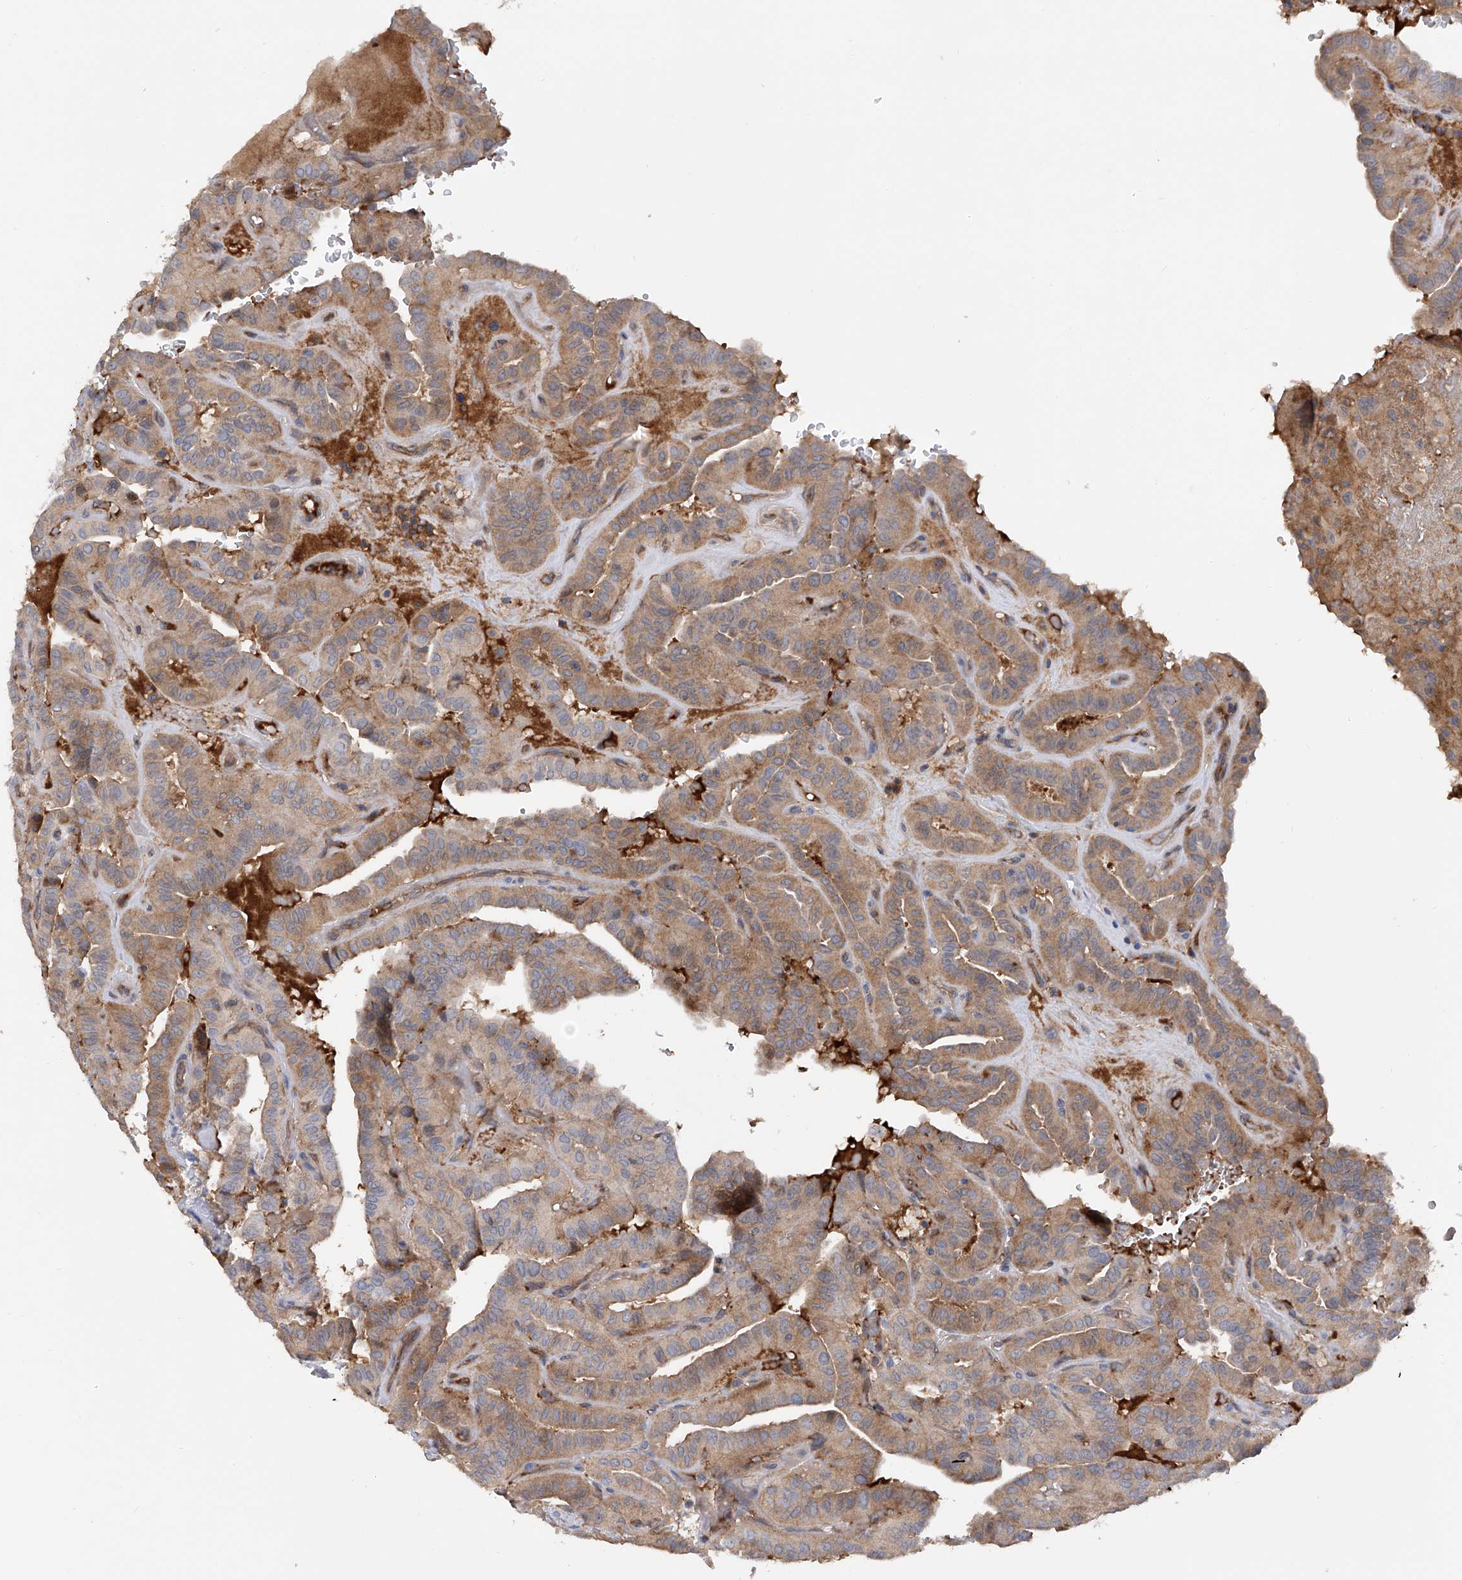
{"staining": {"intensity": "weak", "quantity": ">75%", "location": "cytoplasmic/membranous"}, "tissue": "thyroid cancer", "cell_type": "Tumor cells", "image_type": "cancer", "snomed": [{"axis": "morphology", "description": "Papillary adenocarcinoma, NOS"}, {"axis": "topography", "description": "Thyroid gland"}], "caption": "Thyroid cancer (papillary adenocarcinoma) stained for a protein shows weak cytoplasmic/membranous positivity in tumor cells. (brown staining indicates protein expression, while blue staining denotes nuclei).", "gene": "NUDT17", "patient": {"sex": "male", "age": 77}}